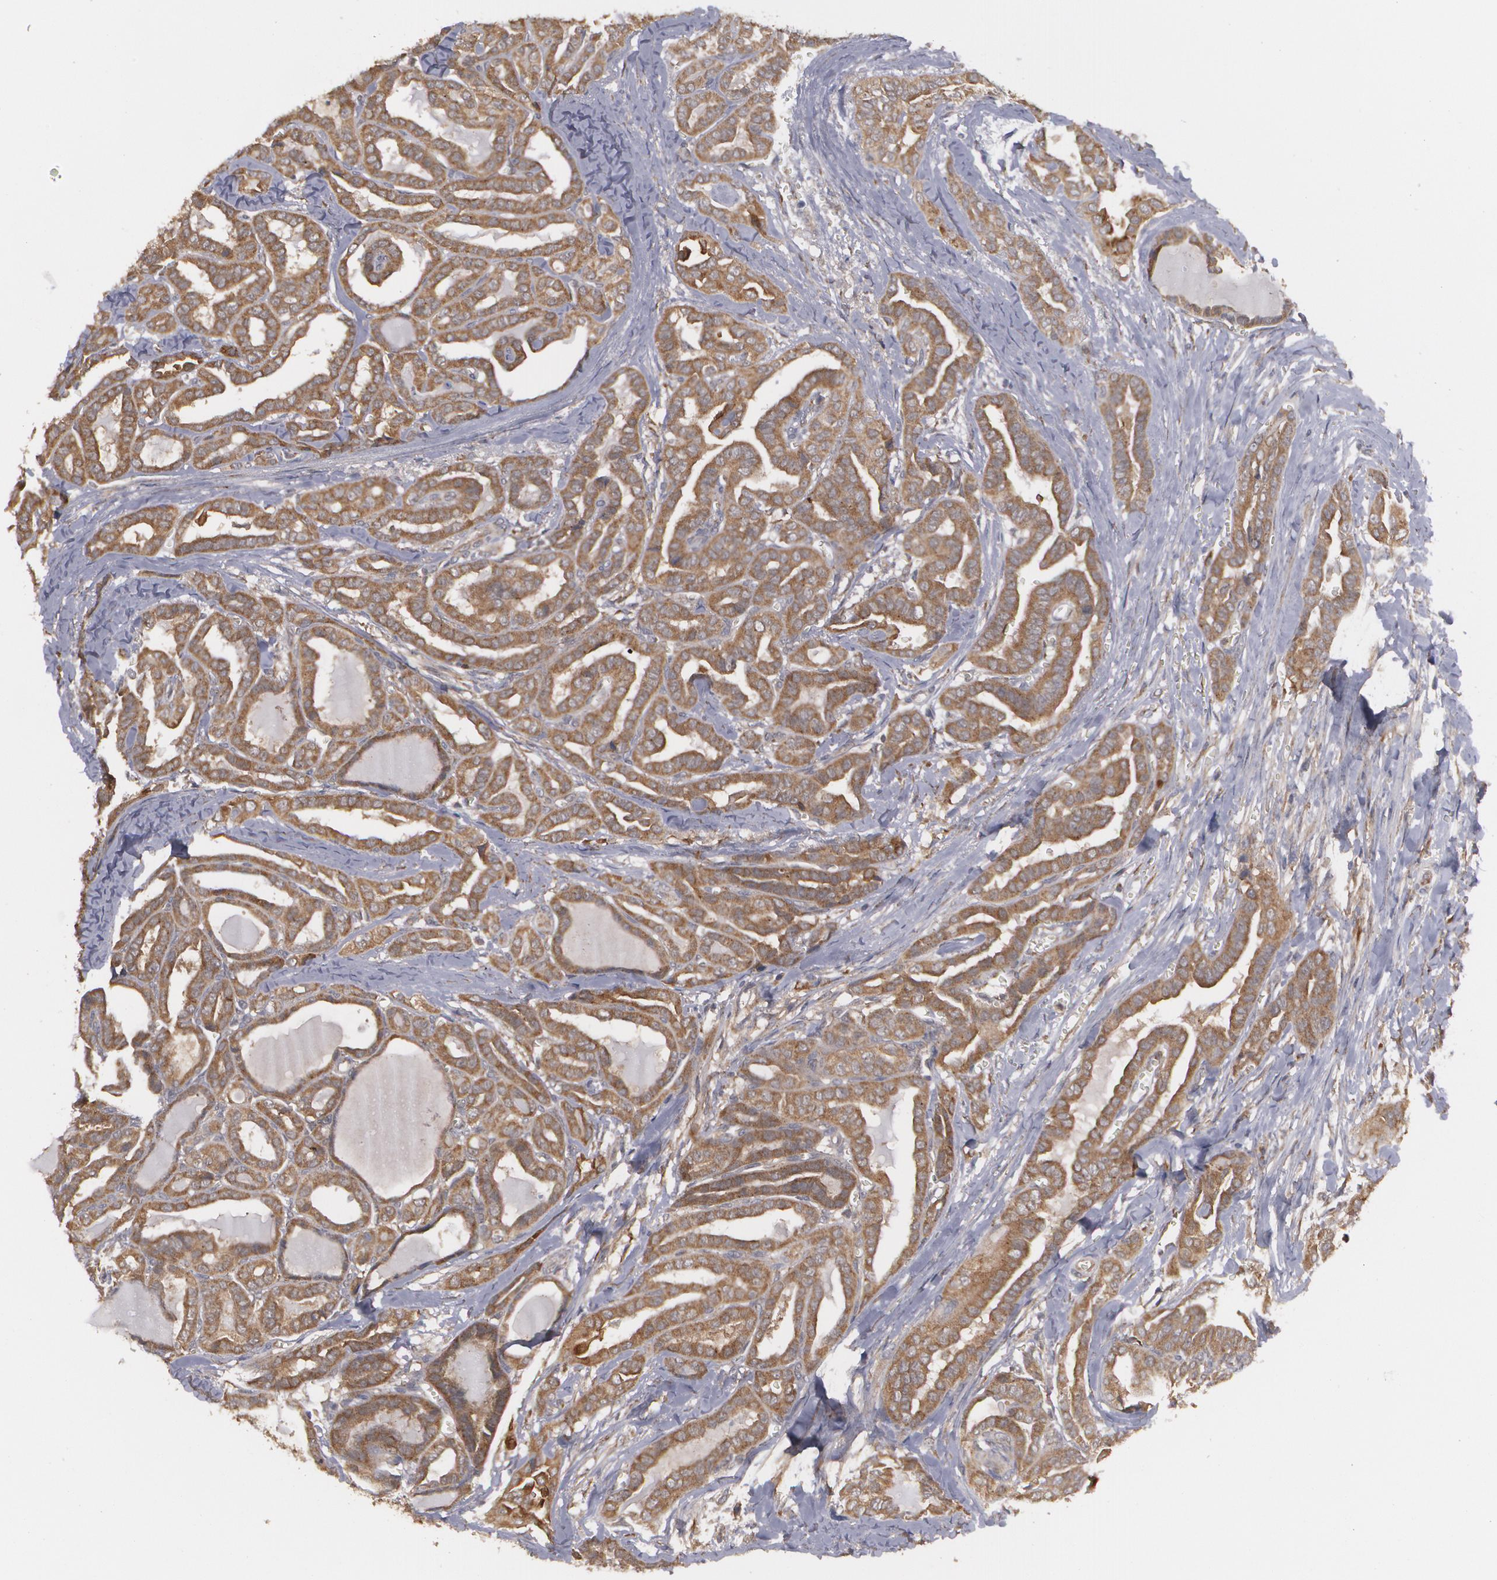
{"staining": {"intensity": "moderate", "quantity": ">75%", "location": "cytoplasmic/membranous"}, "tissue": "thyroid cancer", "cell_type": "Tumor cells", "image_type": "cancer", "snomed": [{"axis": "morphology", "description": "Carcinoma, NOS"}, {"axis": "topography", "description": "Thyroid gland"}], "caption": "Moderate cytoplasmic/membranous positivity is present in approximately >75% of tumor cells in thyroid cancer (carcinoma). (DAB = brown stain, brightfield microscopy at high magnification).", "gene": "BMP6", "patient": {"sex": "female", "age": 91}}